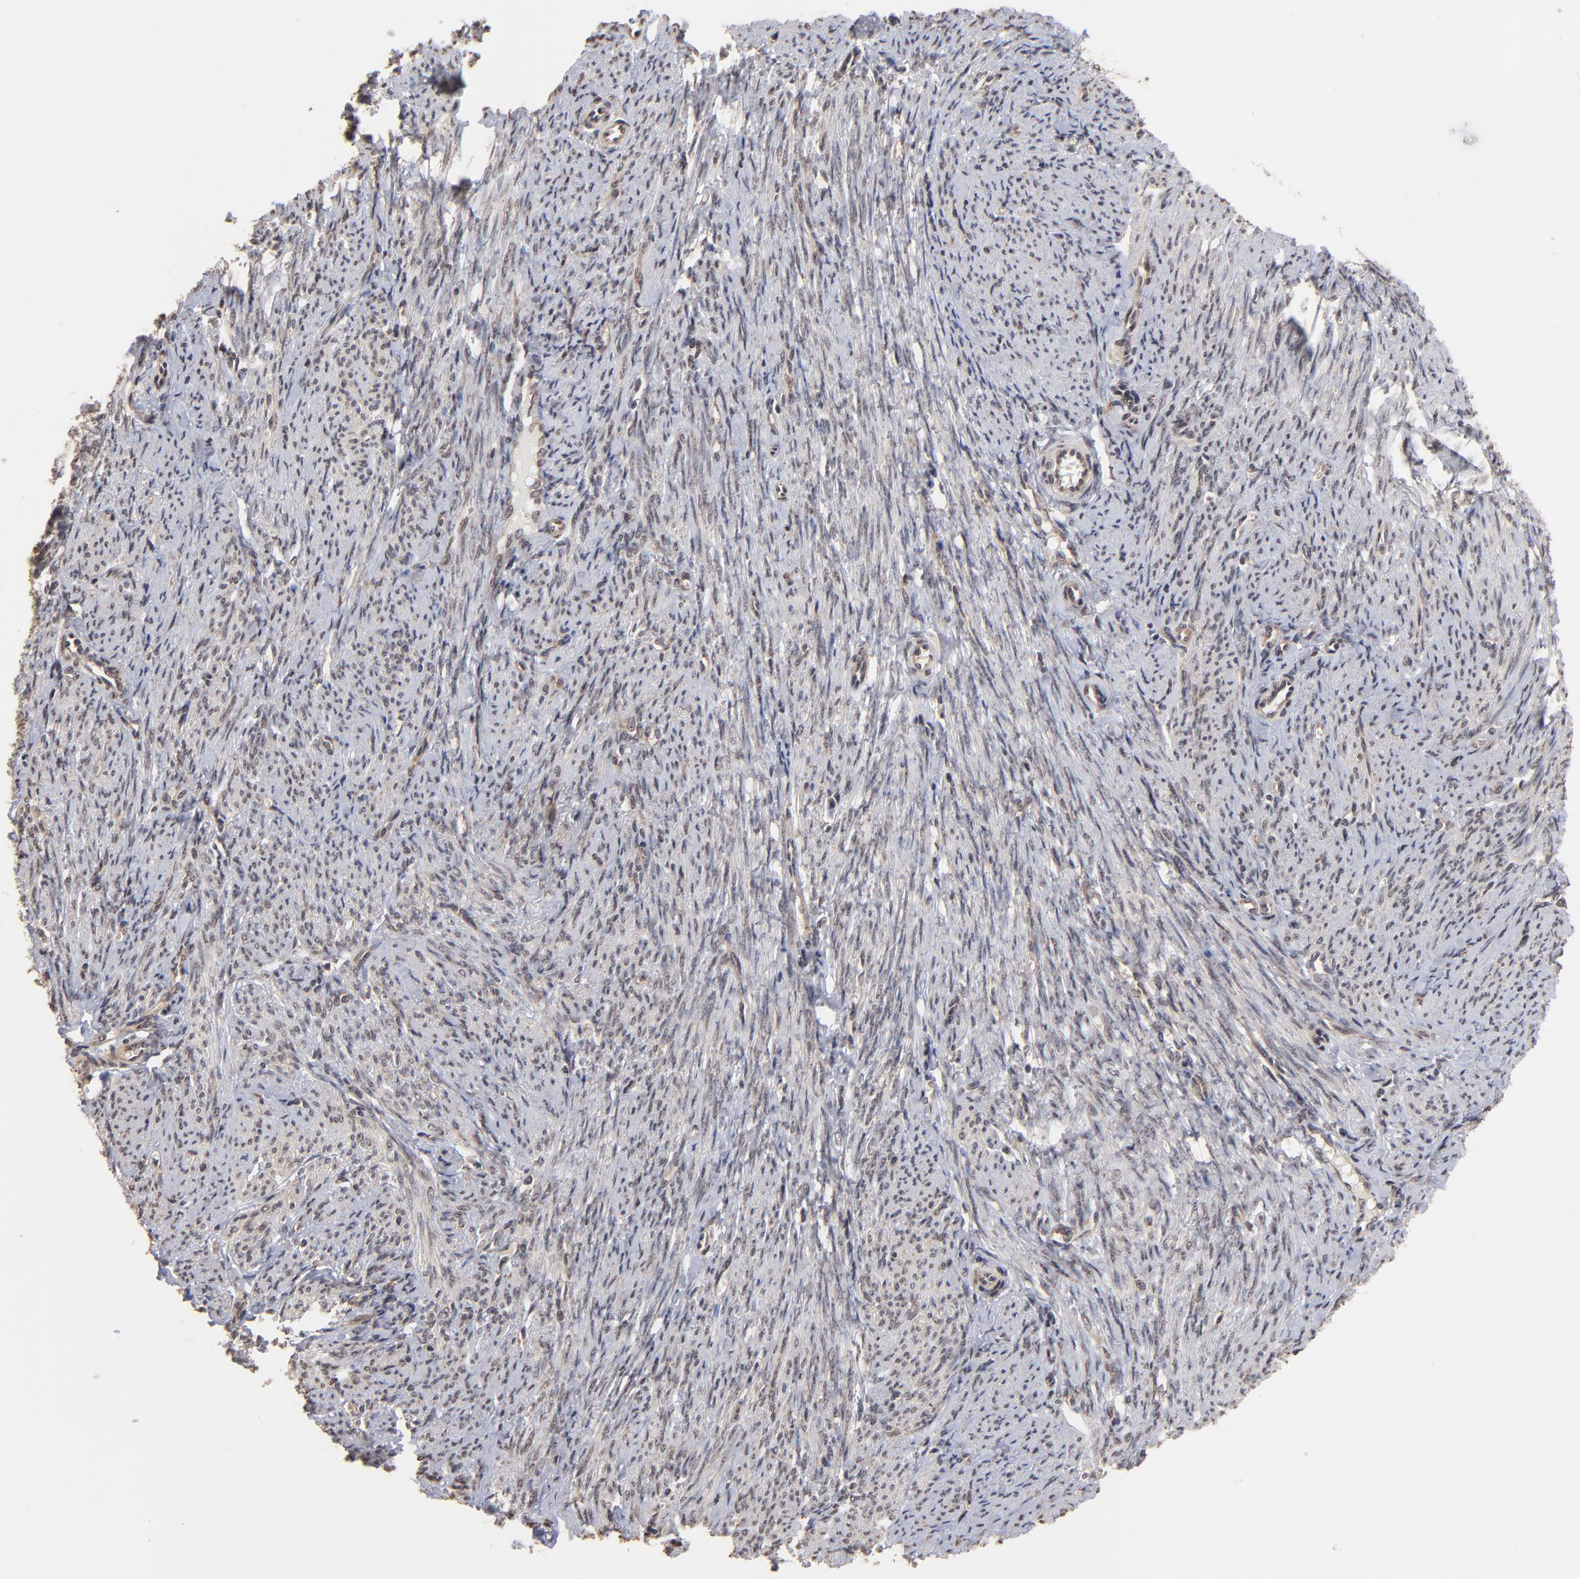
{"staining": {"intensity": "weak", "quantity": "<25%", "location": "cytoplasmic/membranous,nuclear"}, "tissue": "smooth muscle", "cell_type": "Smooth muscle cells", "image_type": "normal", "snomed": [{"axis": "morphology", "description": "Normal tissue, NOS"}, {"axis": "topography", "description": "Smooth muscle"}, {"axis": "topography", "description": "Cervix"}], "caption": "Unremarkable smooth muscle was stained to show a protein in brown. There is no significant positivity in smooth muscle cells. The staining was performed using DAB to visualize the protein expression in brown, while the nuclei were stained in blue with hematoxylin (Magnification: 20x).", "gene": "BRPF1", "patient": {"sex": "female", "age": 70}}